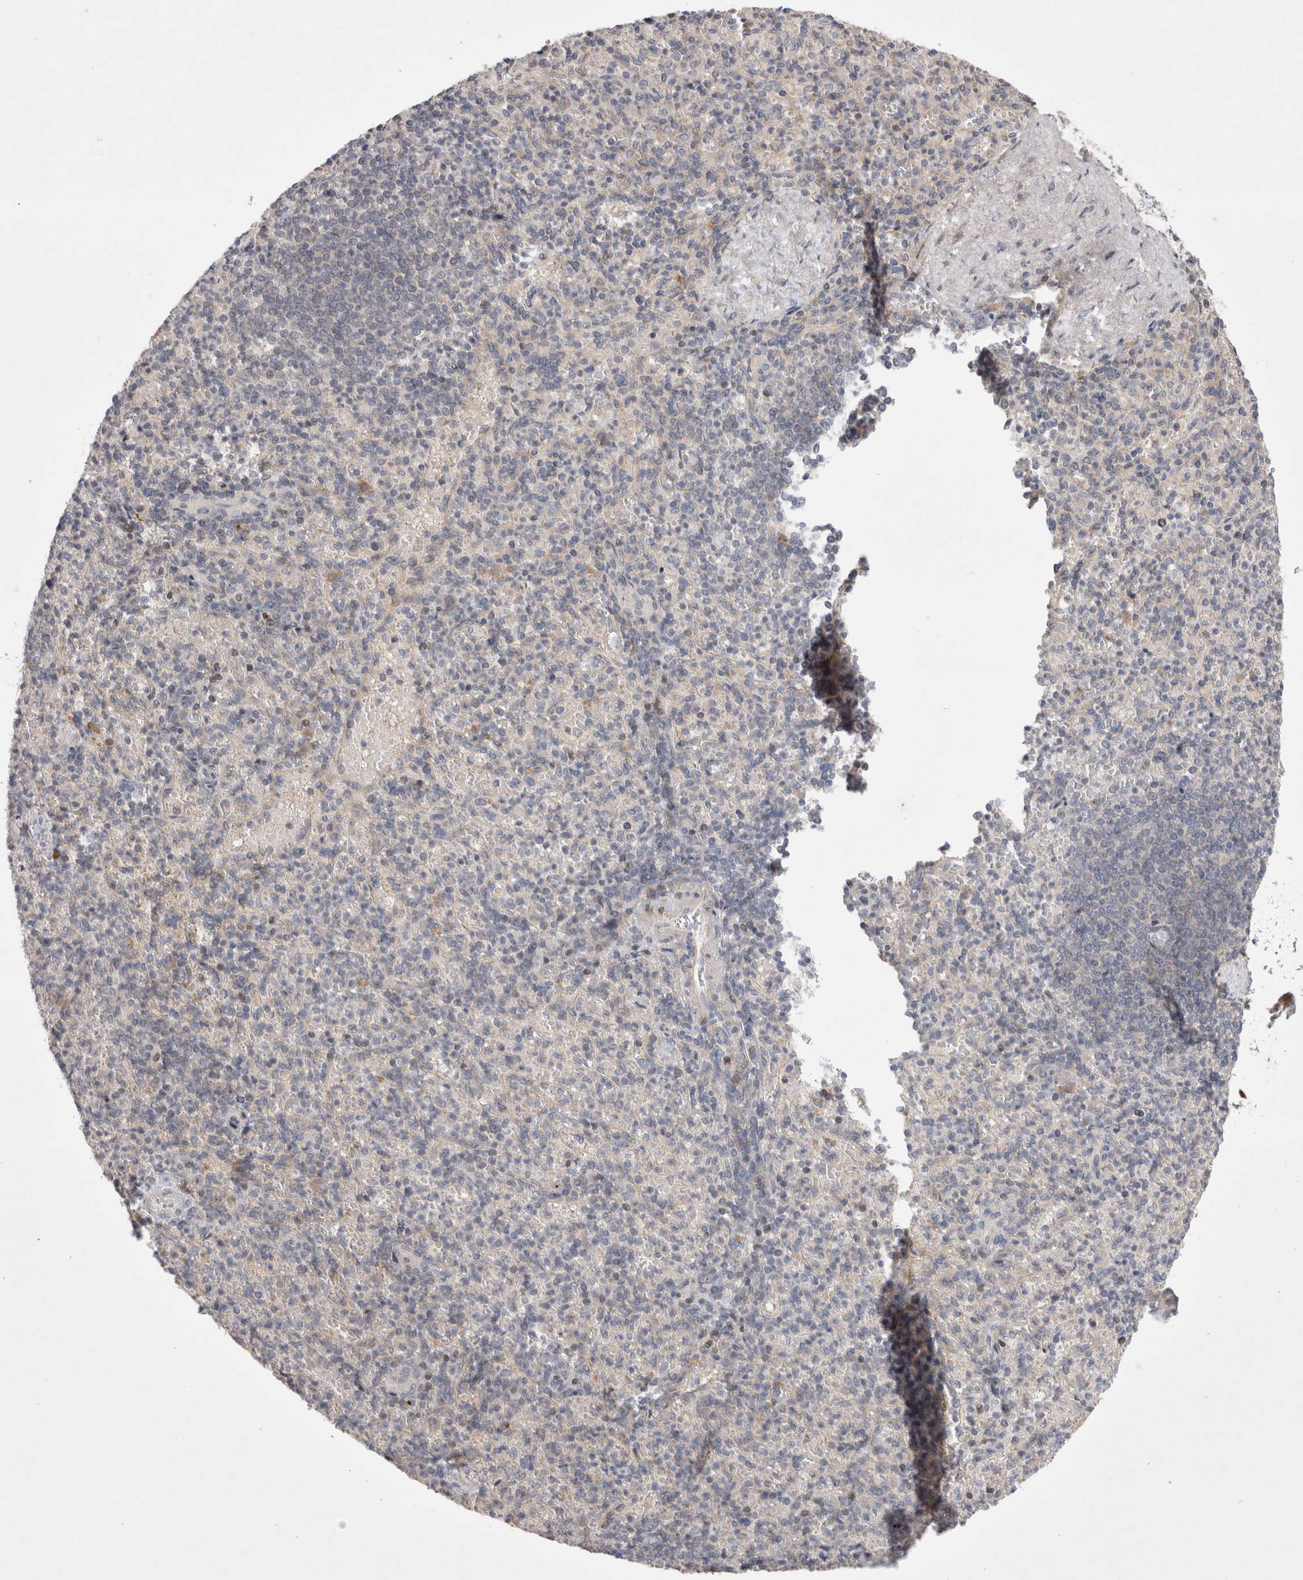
{"staining": {"intensity": "negative", "quantity": "none", "location": "none"}, "tissue": "spleen", "cell_type": "Cells in red pulp", "image_type": "normal", "snomed": [{"axis": "morphology", "description": "Normal tissue, NOS"}, {"axis": "topography", "description": "Spleen"}], "caption": "High power microscopy image of an immunohistochemistry image of unremarkable spleen, revealing no significant expression in cells in red pulp.", "gene": "PLEKHM1", "patient": {"sex": "female", "age": 74}}